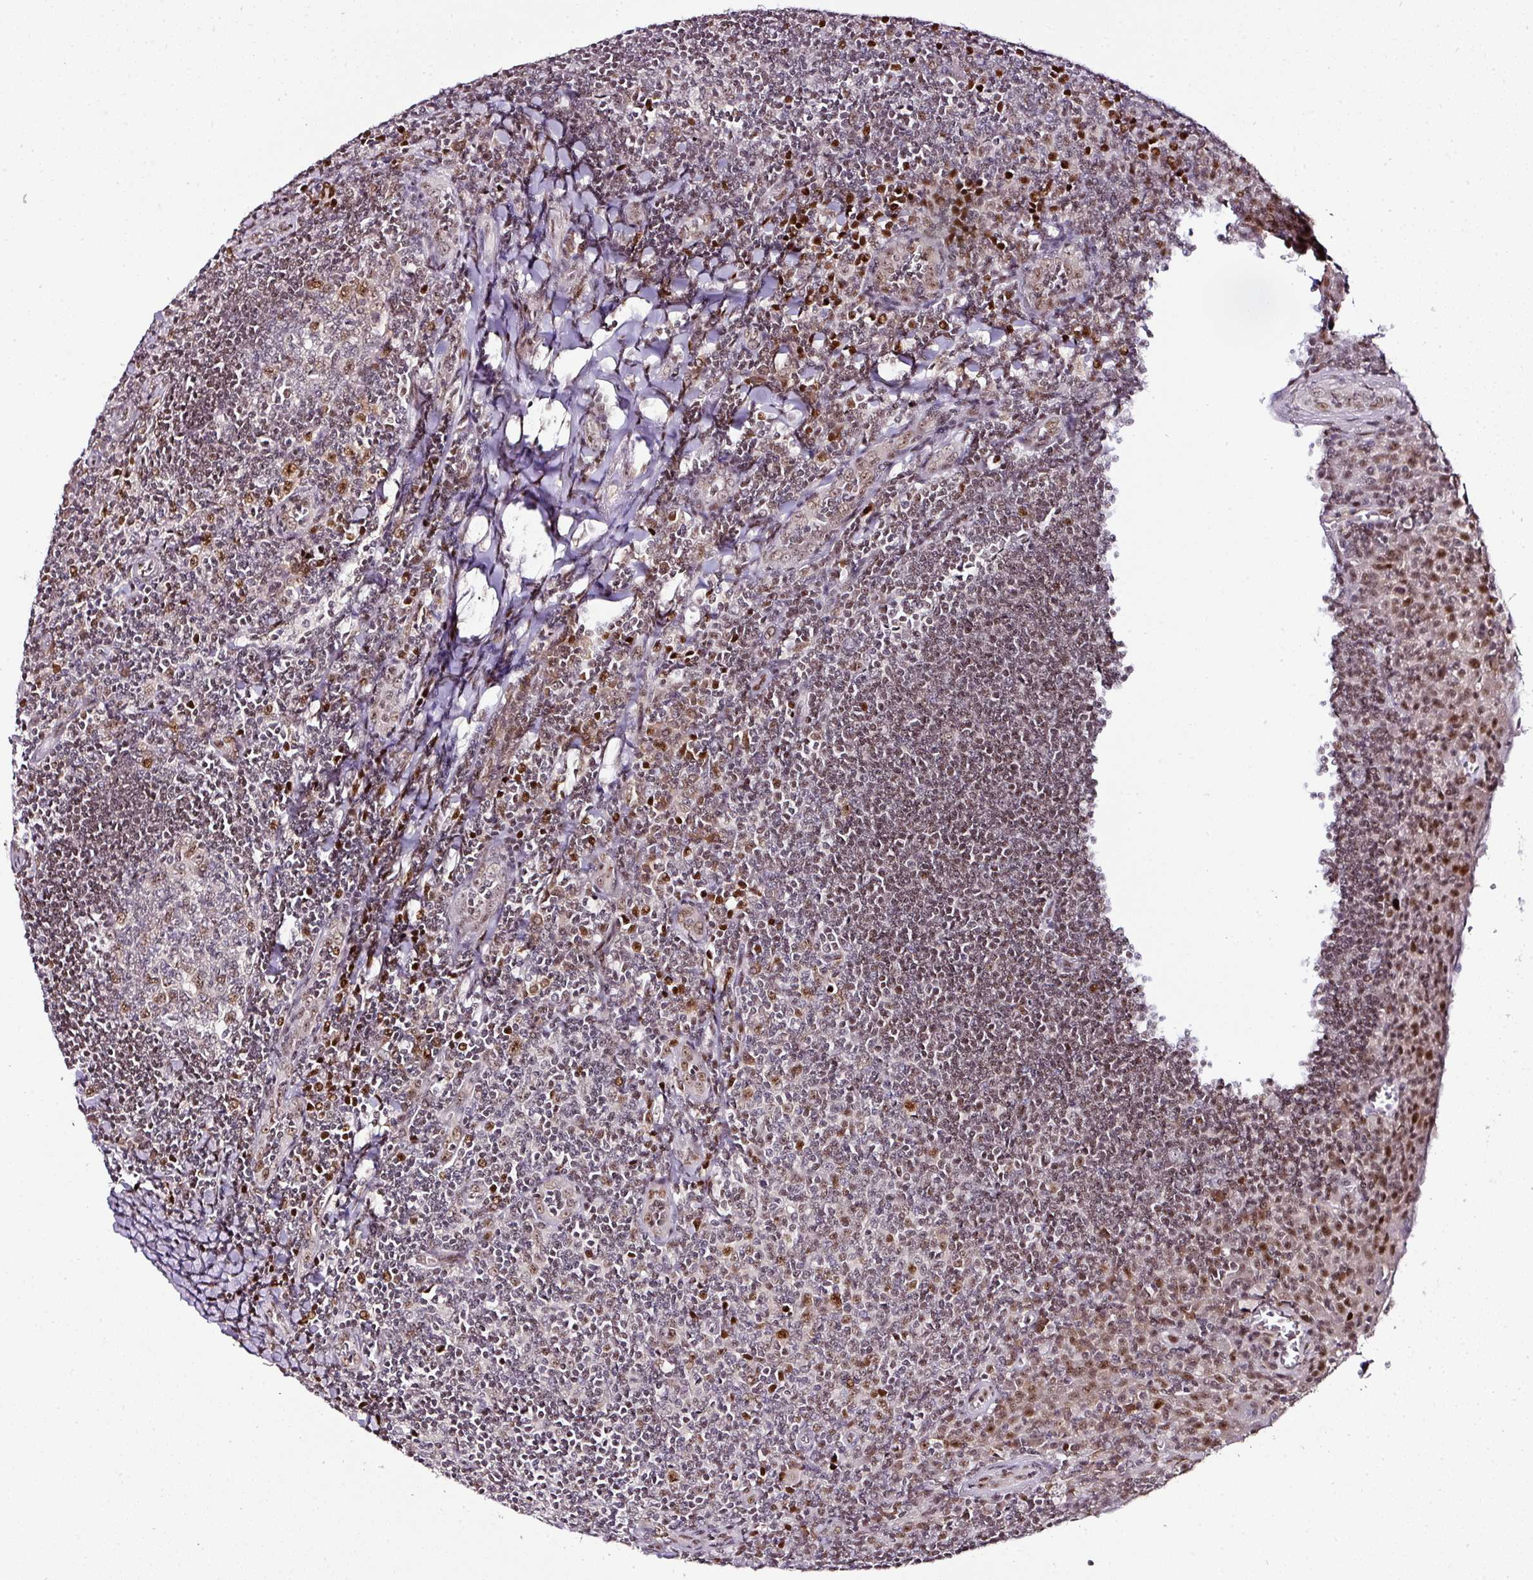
{"staining": {"intensity": "moderate", "quantity": "<25%", "location": "nuclear"}, "tissue": "tonsil", "cell_type": "Germinal center cells", "image_type": "normal", "snomed": [{"axis": "morphology", "description": "Normal tissue, NOS"}, {"axis": "topography", "description": "Tonsil"}], "caption": "A high-resolution photomicrograph shows immunohistochemistry (IHC) staining of normal tonsil, which shows moderate nuclear expression in about <25% of germinal center cells.", "gene": "KLF16", "patient": {"sex": "male", "age": 27}}